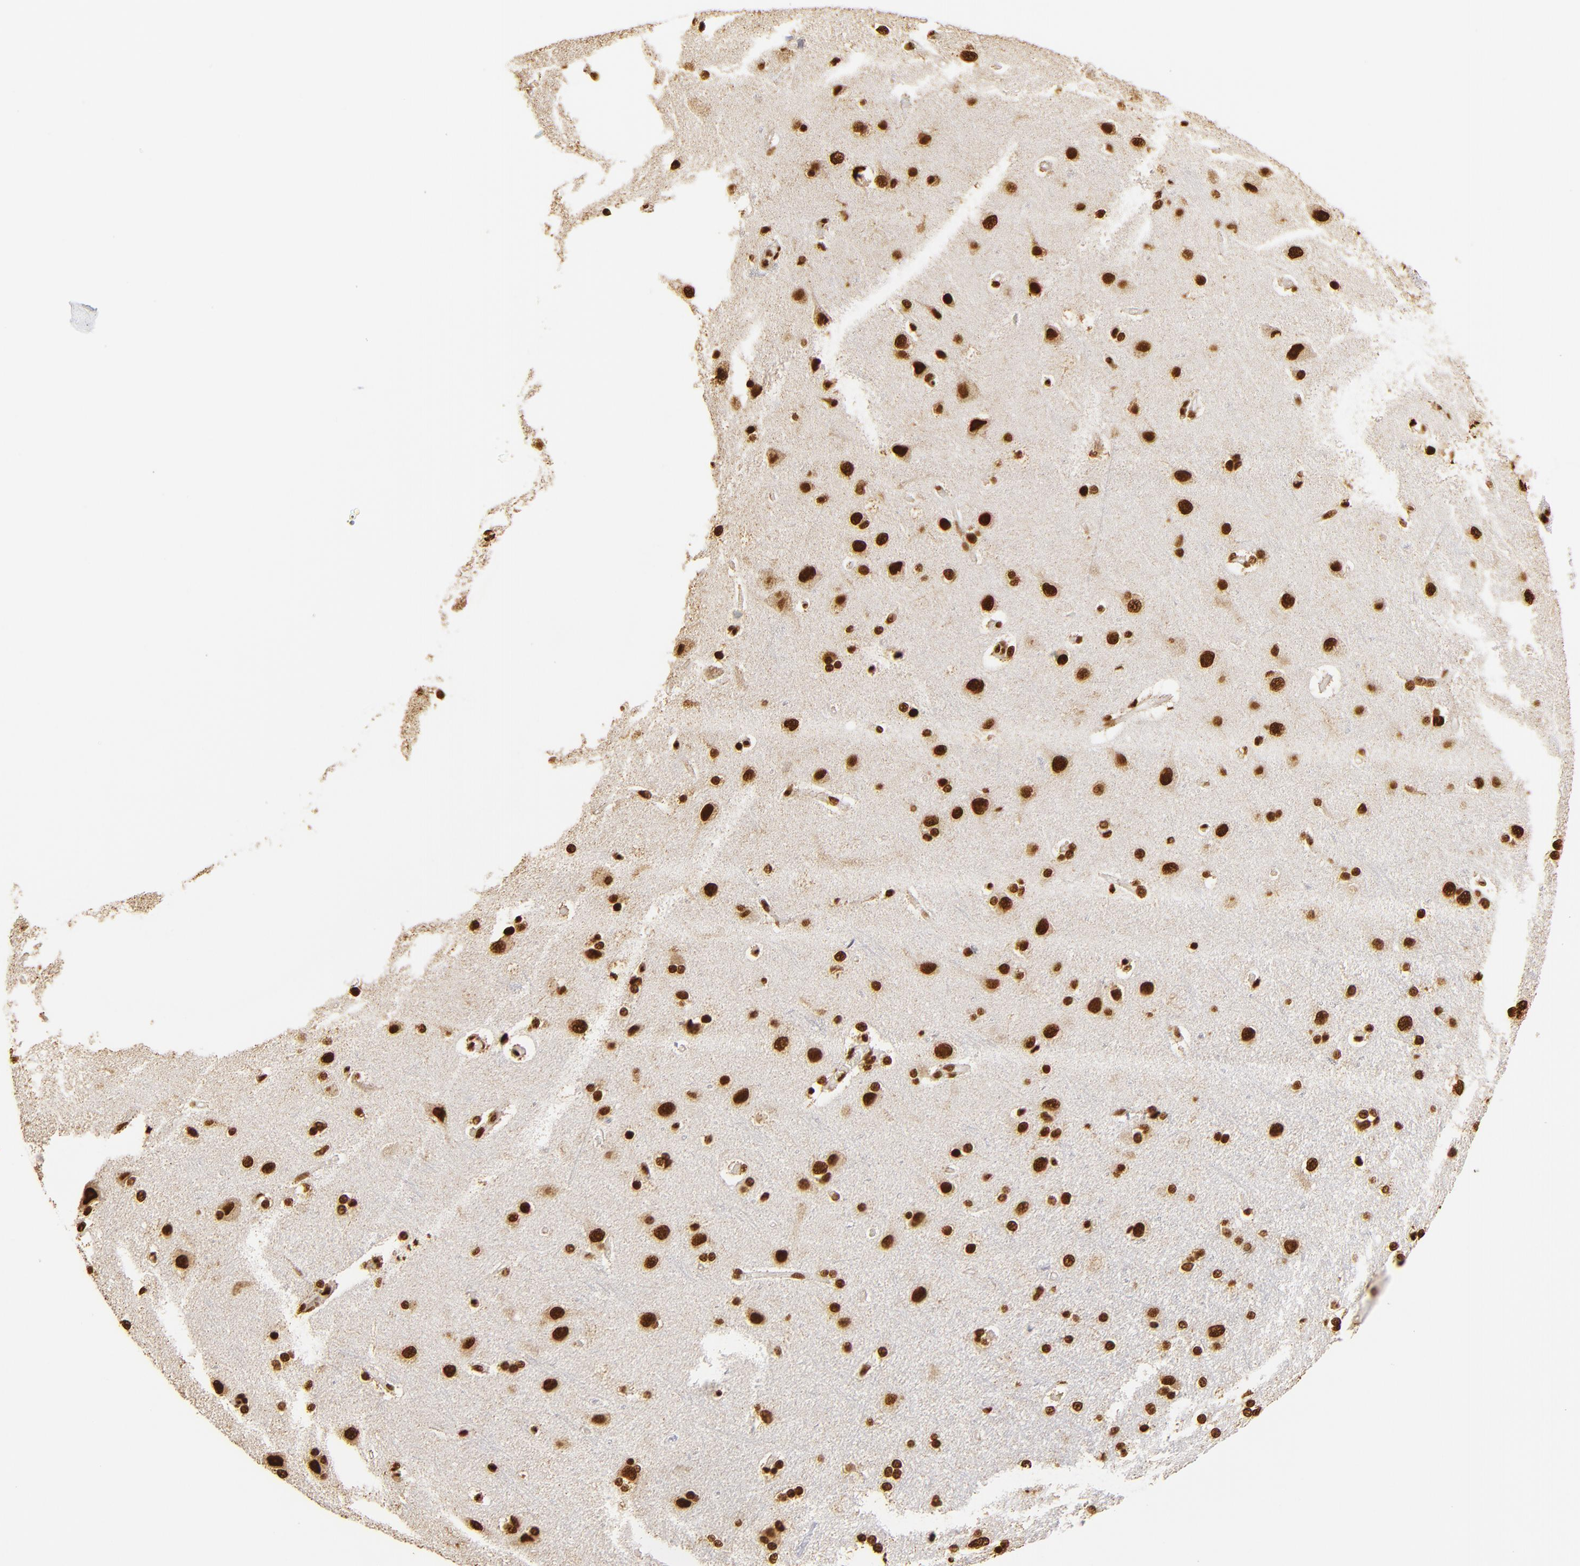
{"staining": {"intensity": "strong", "quantity": ">75%", "location": "nuclear"}, "tissue": "cerebral cortex", "cell_type": "Endothelial cells", "image_type": "normal", "snomed": [{"axis": "morphology", "description": "Normal tissue, NOS"}, {"axis": "topography", "description": "Cerebral cortex"}], "caption": "High-power microscopy captured an immunohistochemistry (IHC) histopathology image of benign cerebral cortex, revealing strong nuclear staining in about >75% of endothelial cells.", "gene": "ILF3", "patient": {"sex": "female", "age": 54}}